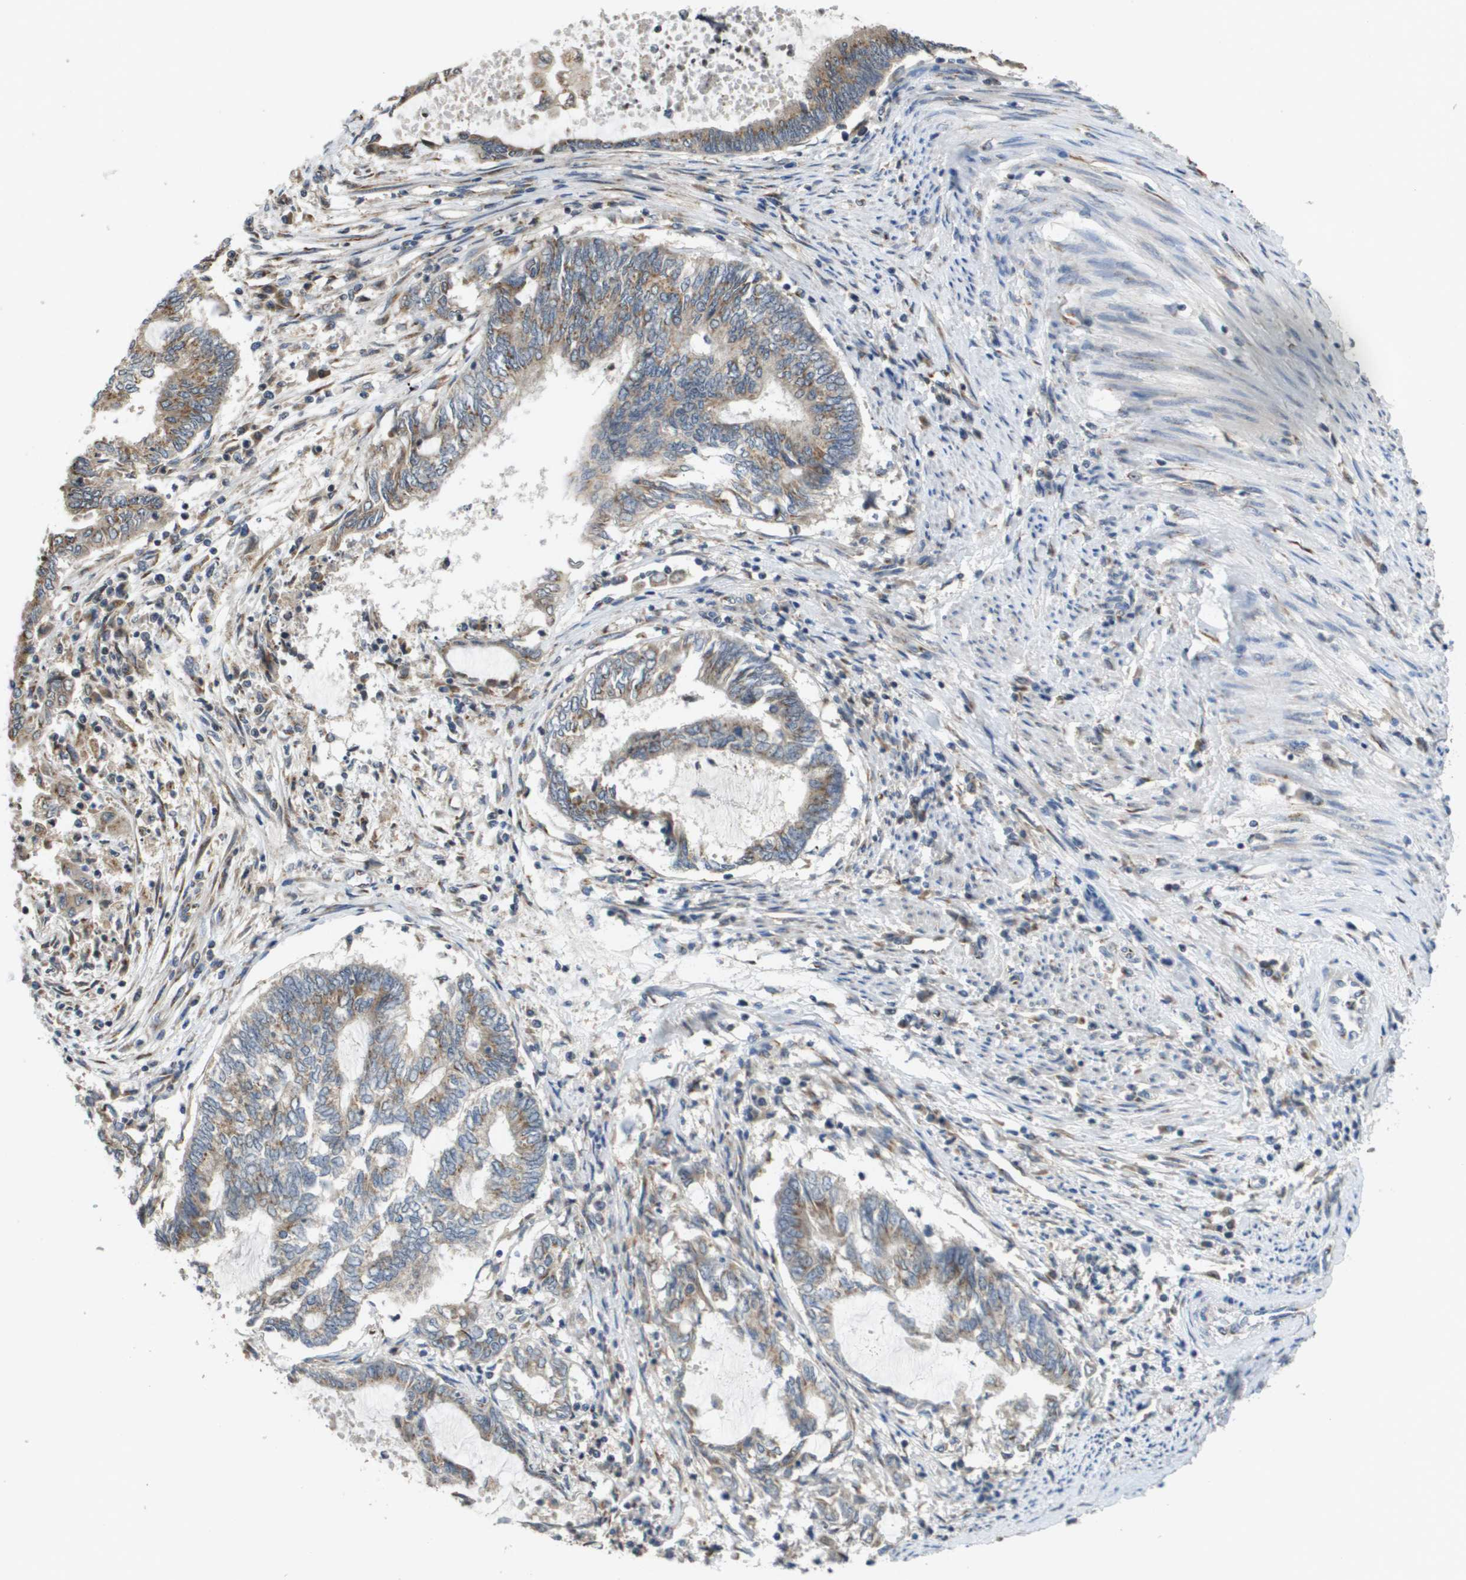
{"staining": {"intensity": "moderate", "quantity": "25%-75%", "location": "cytoplasmic/membranous"}, "tissue": "endometrial cancer", "cell_type": "Tumor cells", "image_type": "cancer", "snomed": [{"axis": "morphology", "description": "Adenocarcinoma, NOS"}, {"axis": "topography", "description": "Uterus"}, {"axis": "topography", "description": "Endometrium"}], "caption": "Endometrial adenocarcinoma was stained to show a protein in brown. There is medium levels of moderate cytoplasmic/membranous staining in about 25%-75% of tumor cells. (IHC, brightfield microscopy, high magnification).", "gene": "PCK1", "patient": {"sex": "female", "age": 70}}